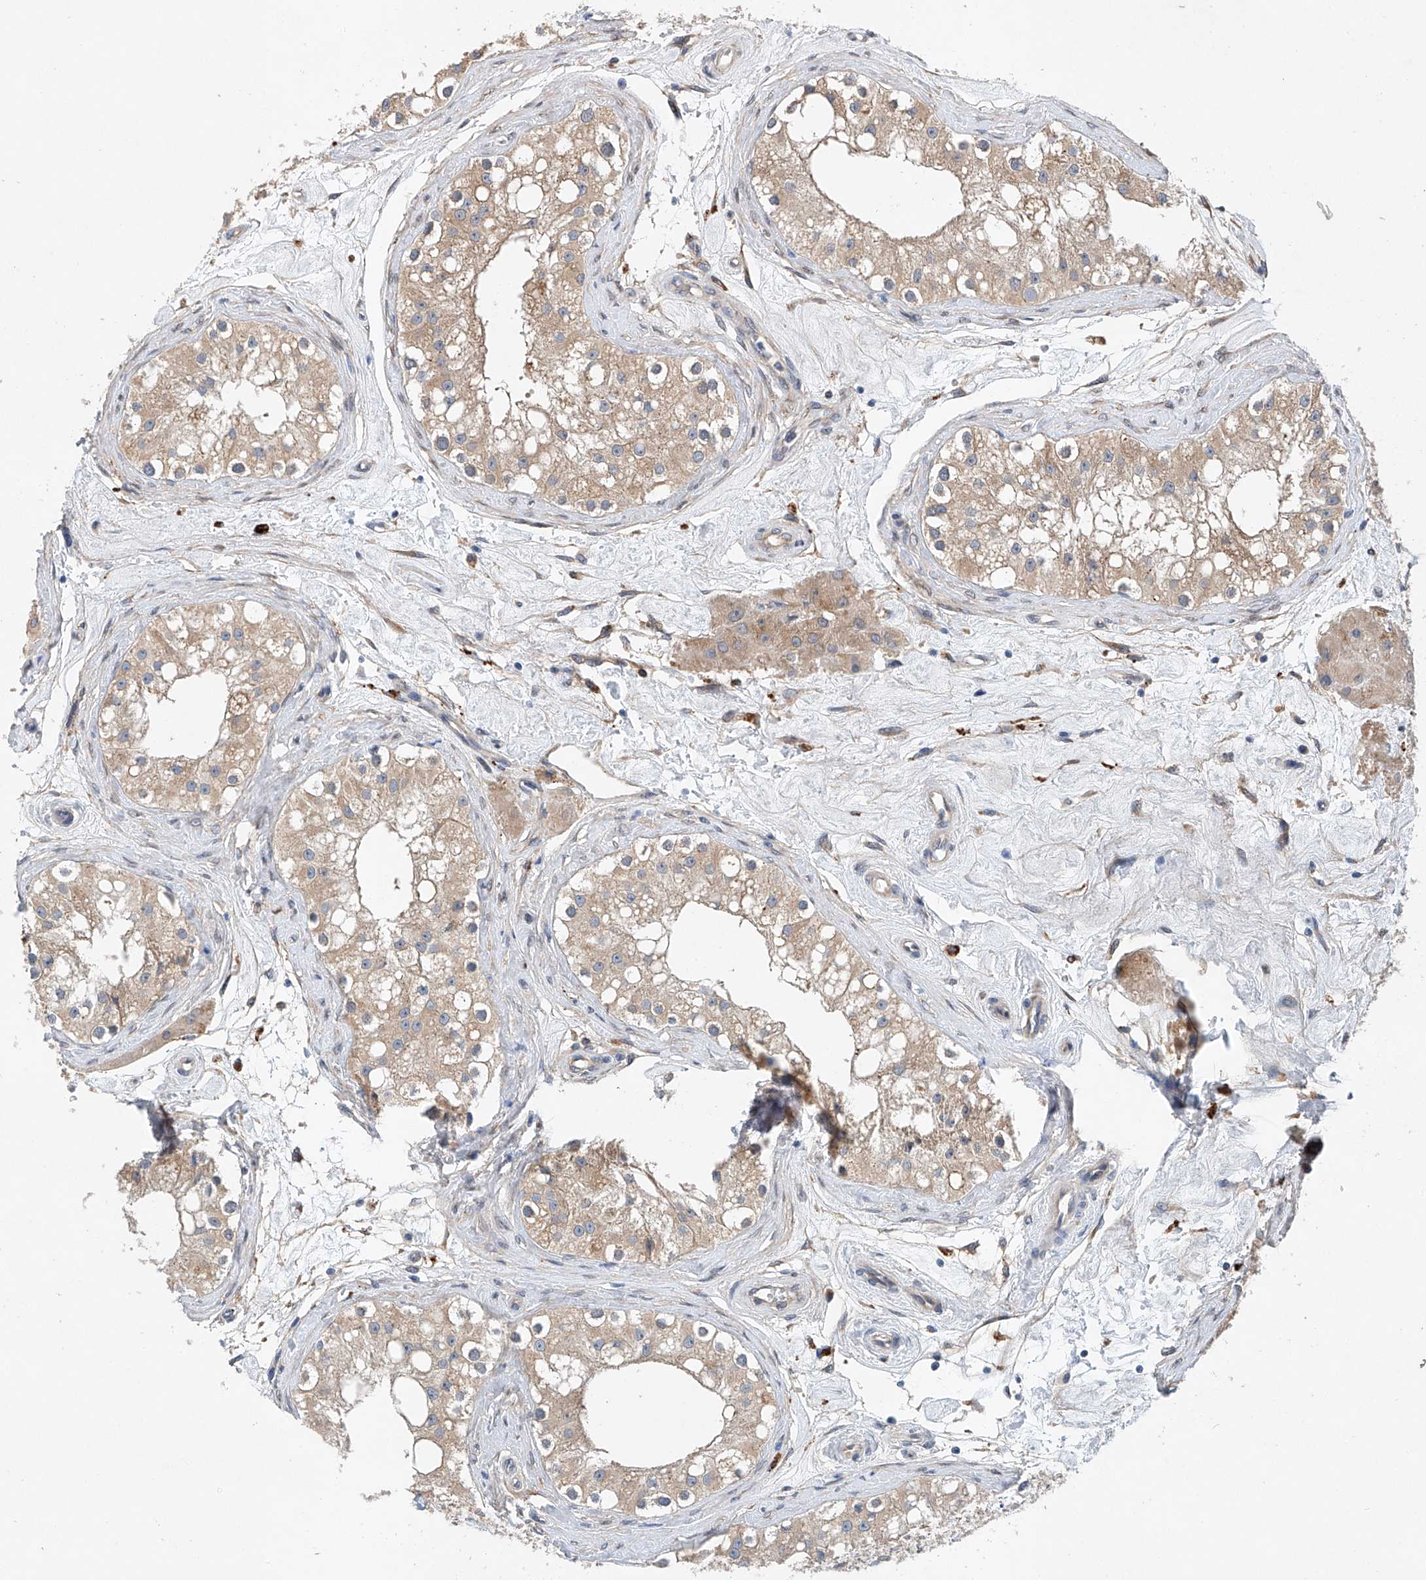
{"staining": {"intensity": "moderate", "quantity": ">75%", "location": "cytoplasmic/membranous"}, "tissue": "testis", "cell_type": "Cells in seminiferous ducts", "image_type": "normal", "snomed": [{"axis": "morphology", "description": "Normal tissue, NOS"}, {"axis": "topography", "description": "Testis"}], "caption": "This micrograph reveals immunohistochemistry (IHC) staining of benign testis, with medium moderate cytoplasmic/membranous expression in approximately >75% of cells in seminiferous ducts.", "gene": "CEP85L", "patient": {"sex": "male", "age": 84}}